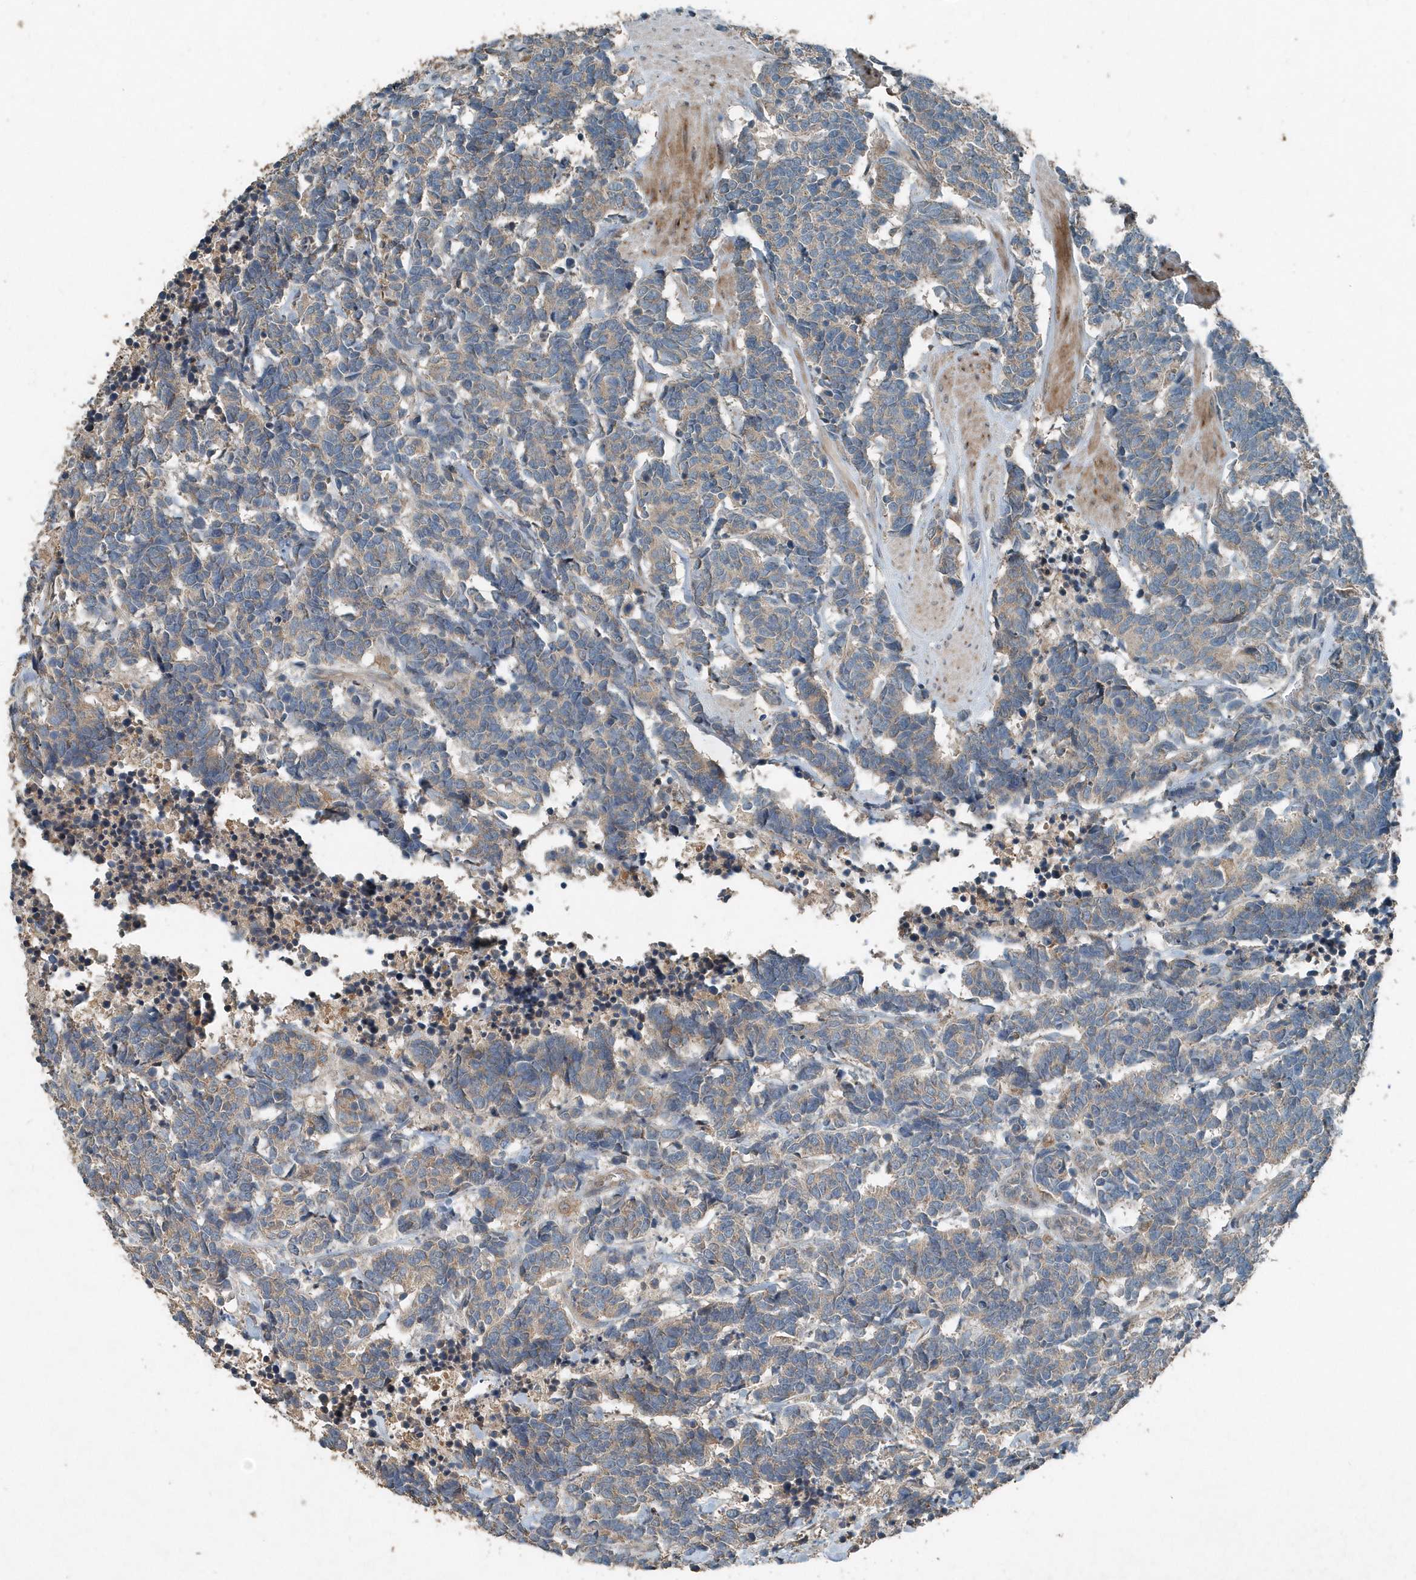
{"staining": {"intensity": "weak", "quantity": ">75%", "location": "cytoplasmic/membranous"}, "tissue": "carcinoid", "cell_type": "Tumor cells", "image_type": "cancer", "snomed": [{"axis": "morphology", "description": "Carcinoma, NOS"}, {"axis": "morphology", "description": "Carcinoid, malignant, NOS"}, {"axis": "topography", "description": "Urinary bladder"}], "caption": "A low amount of weak cytoplasmic/membranous expression is seen in approximately >75% of tumor cells in carcinoid (malignant) tissue.", "gene": "SCFD2", "patient": {"sex": "male", "age": 57}}